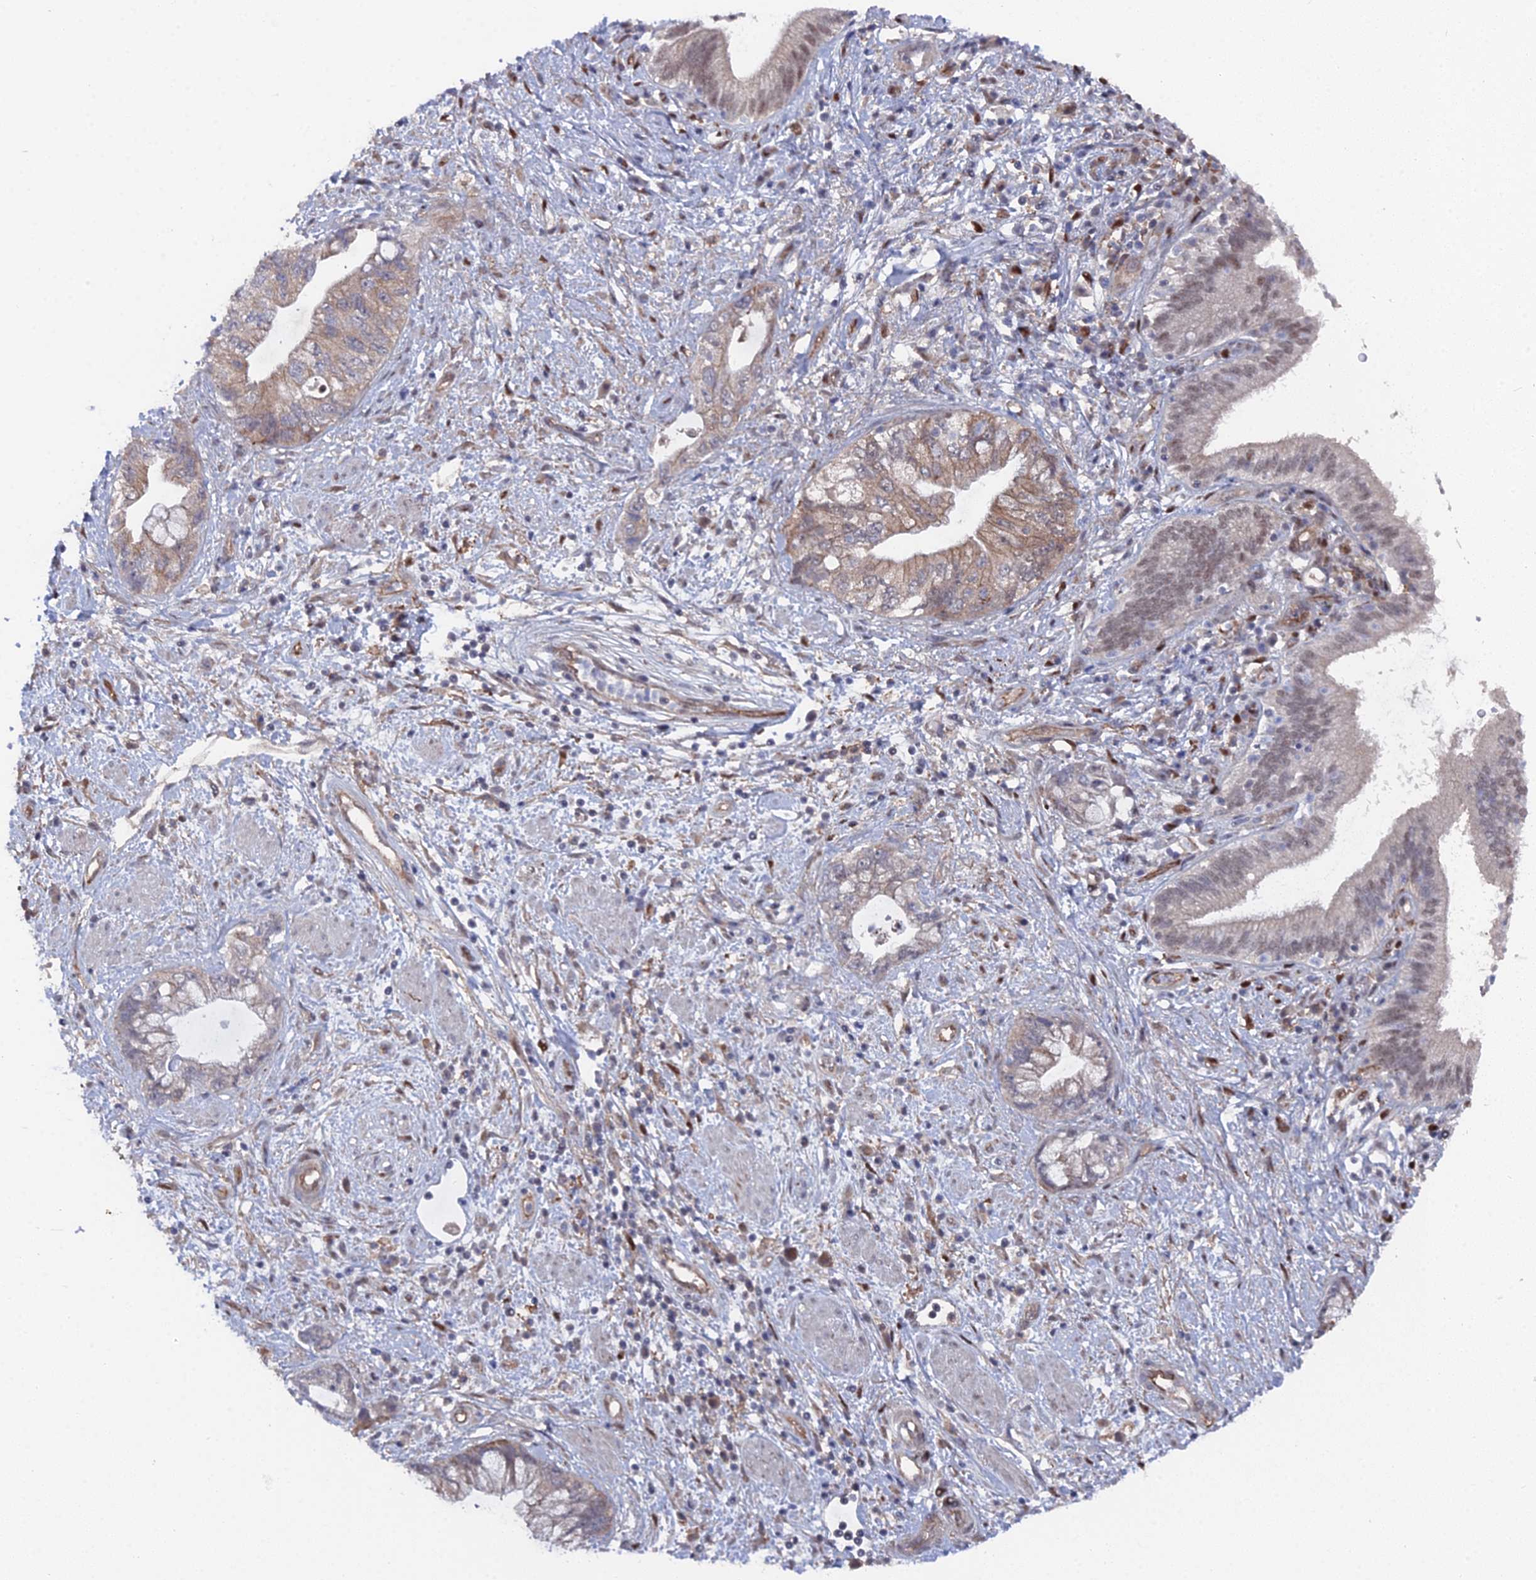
{"staining": {"intensity": "weak", "quantity": "25%-75%", "location": "cytoplasmic/membranous,nuclear"}, "tissue": "pancreatic cancer", "cell_type": "Tumor cells", "image_type": "cancer", "snomed": [{"axis": "morphology", "description": "Adenocarcinoma, NOS"}, {"axis": "topography", "description": "Pancreas"}], "caption": "Pancreatic cancer (adenocarcinoma) stained with DAB immunohistochemistry demonstrates low levels of weak cytoplasmic/membranous and nuclear staining in approximately 25%-75% of tumor cells. The staining was performed using DAB, with brown indicating positive protein expression. Nuclei are stained blue with hematoxylin.", "gene": "UNC5D", "patient": {"sex": "female", "age": 73}}